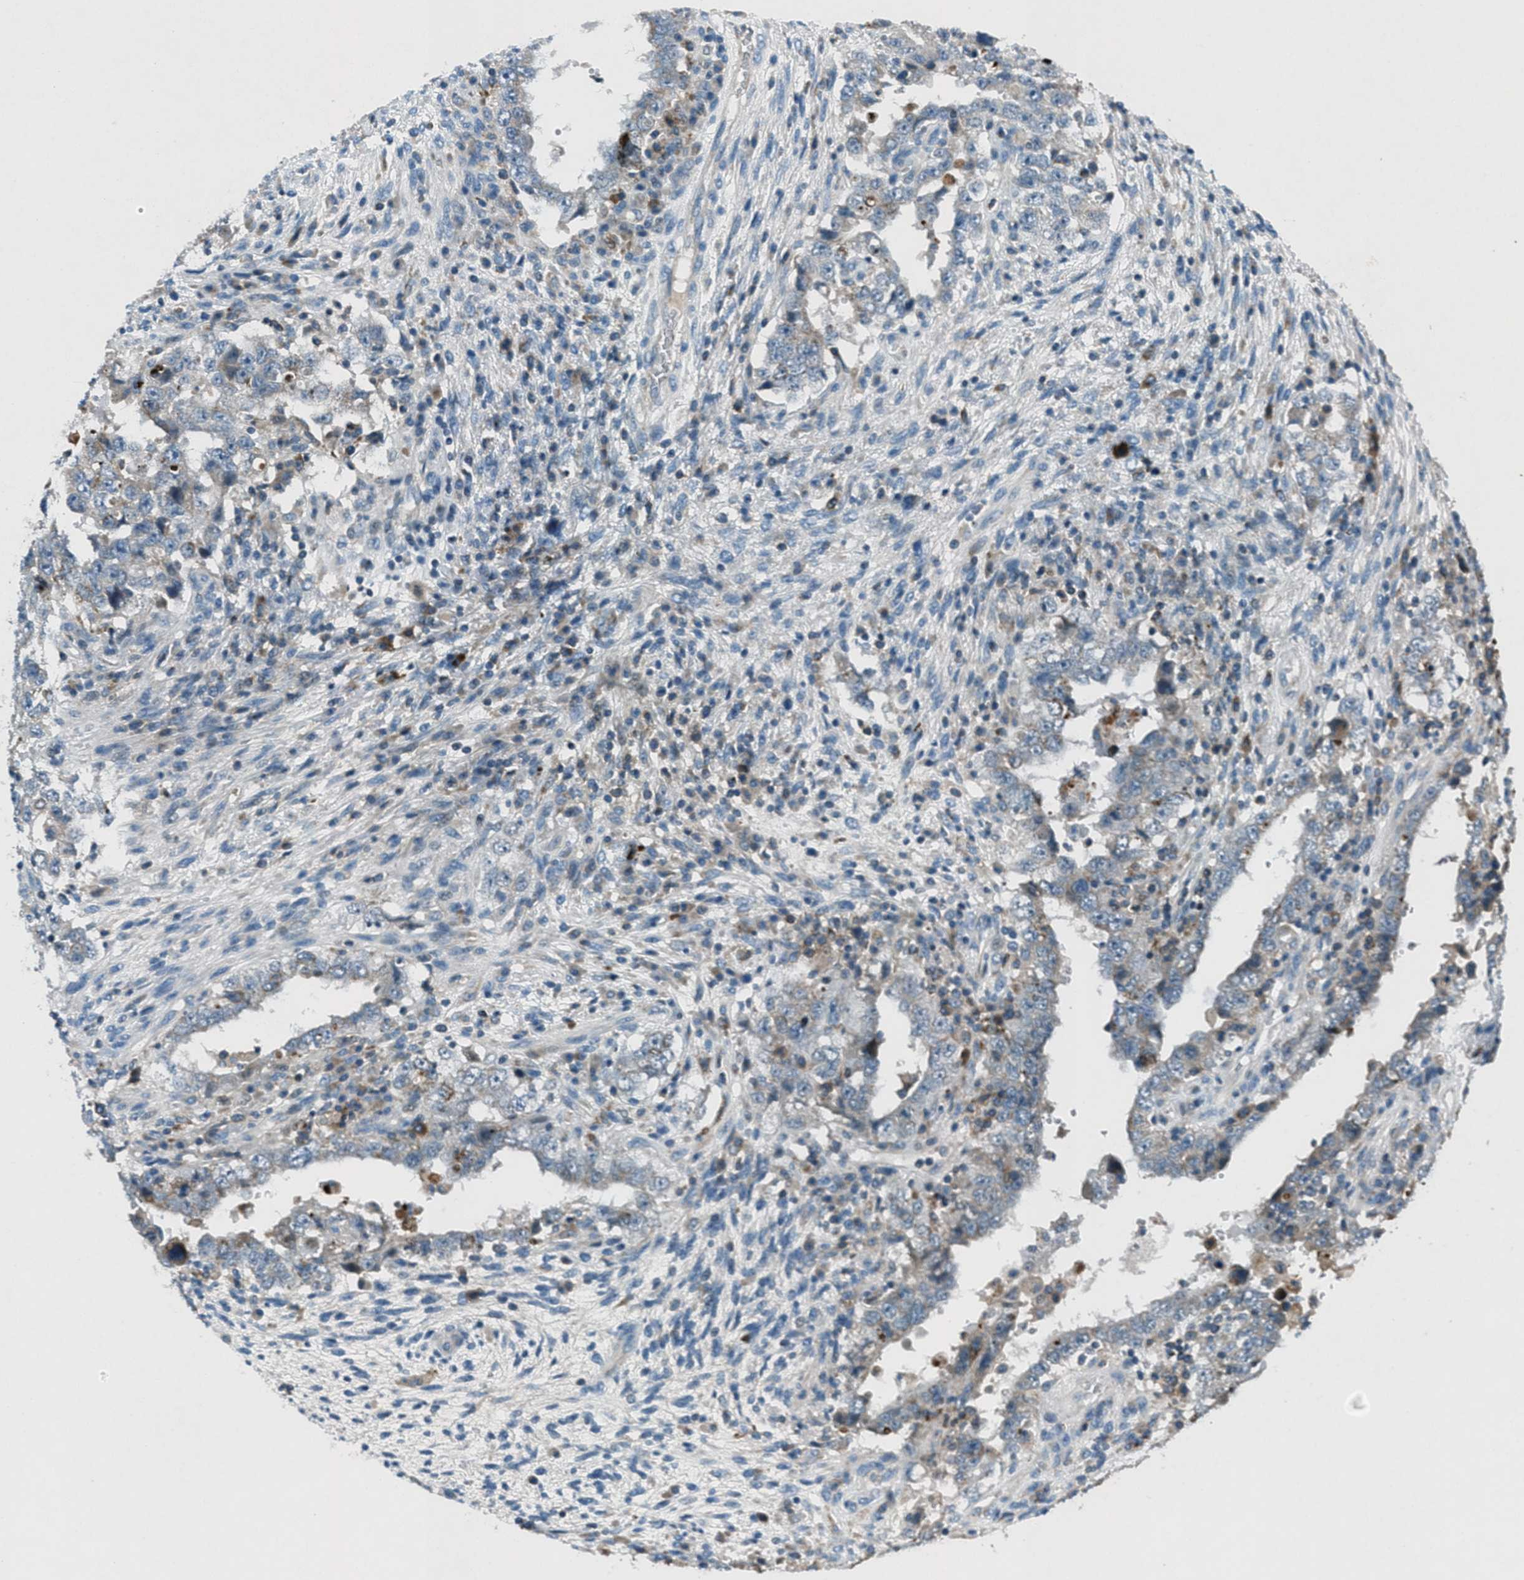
{"staining": {"intensity": "weak", "quantity": "25%-75%", "location": "cytoplasmic/membranous"}, "tissue": "testis cancer", "cell_type": "Tumor cells", "image_type": "cancer", "snomed": [{"axis": "morphology", "description": "Carcinoma, Embryonal, NOS"}, {"axis": "topography", "description": "Testis"}], "caption": "A brown stain highlights weak cytoplasmic/membranous staining of a protein in human testis cancer (embryonal carcinoma) tumor cells.", "gene": "CLEC2D", "patient": {"sex": "male", "age": 26}}